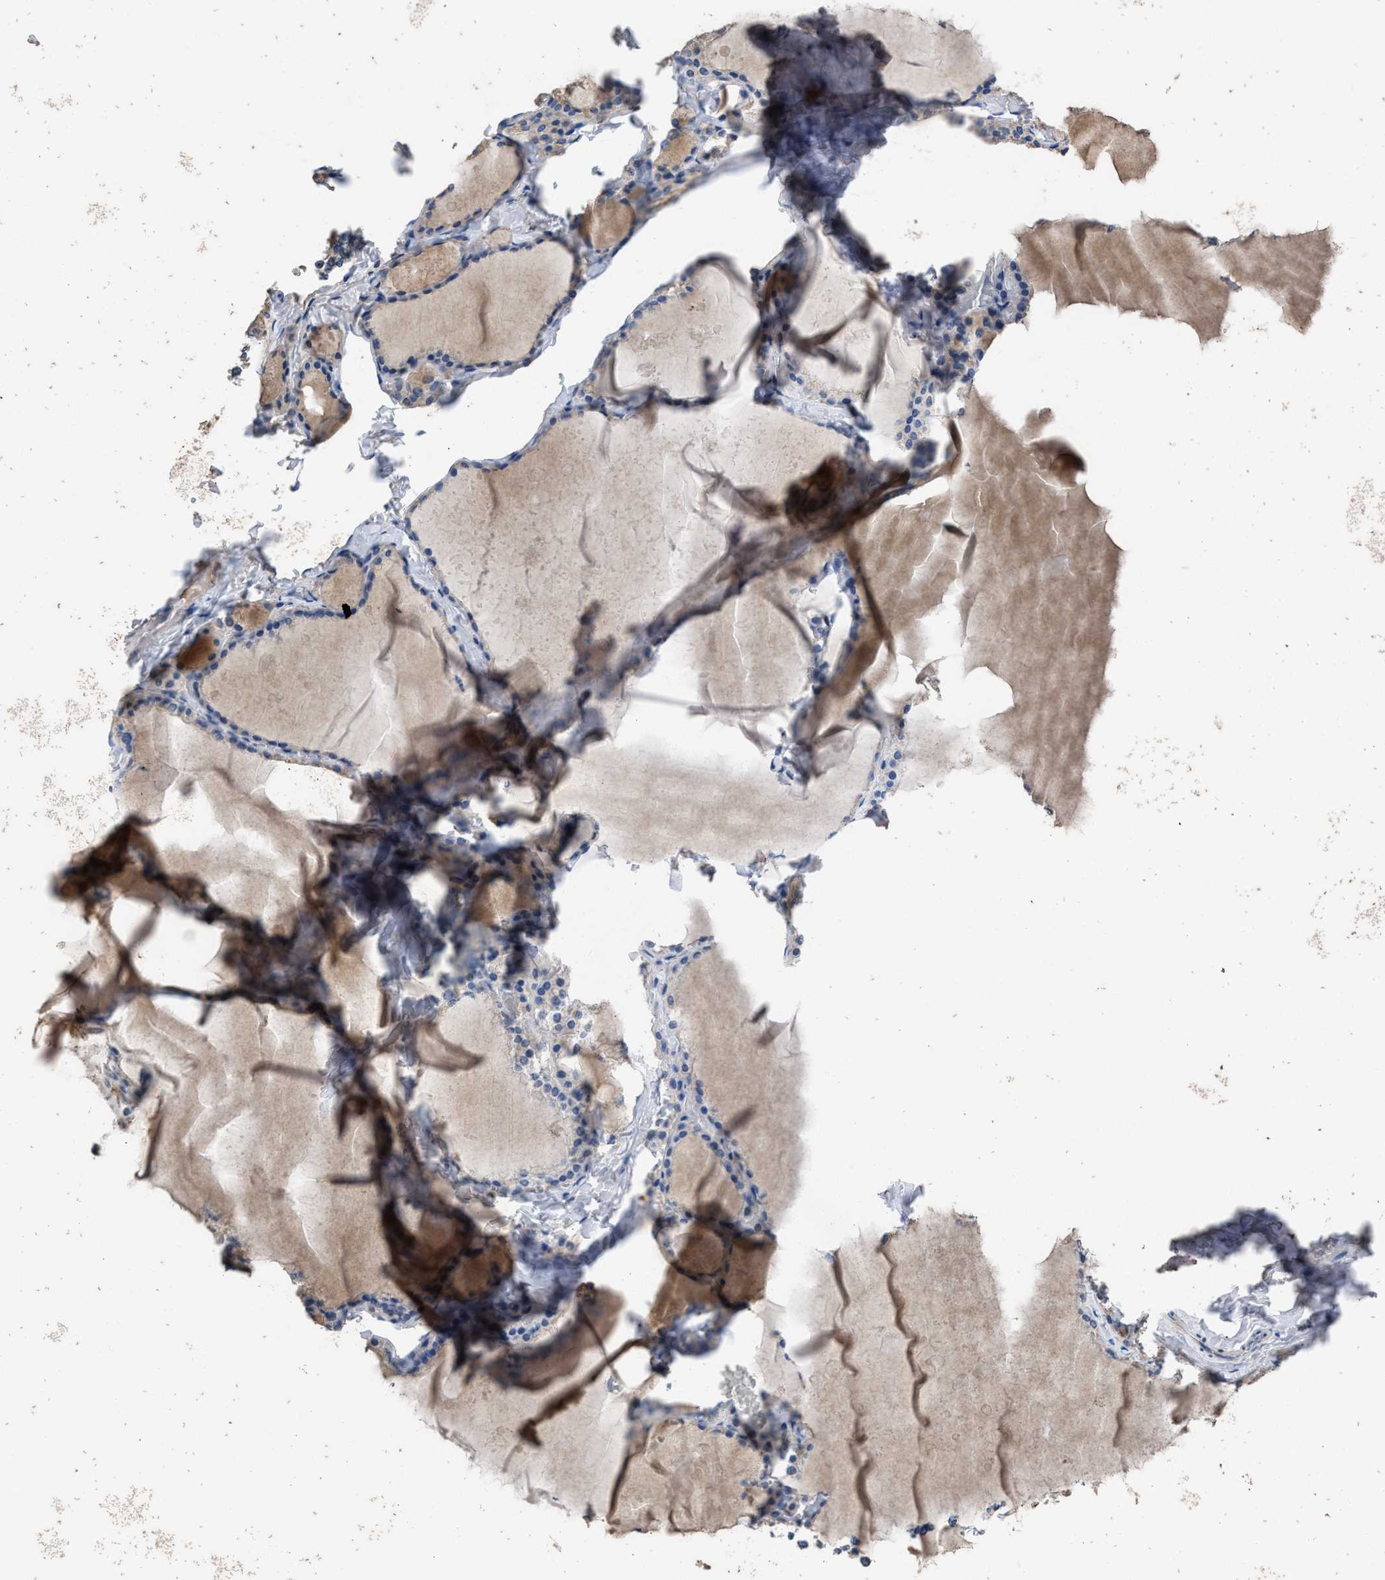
{"staining": {"intensity": "weak", "quantity": "<25%", "location": "cytoplasmic/membranous"}, "tissue": "thyroid gland", "cell_type": "Glandular cells", "image_type": "normal", "snomed": [{"axis": "morphology", "description": "Normal tissue, NOS"}, {"axis": "topography", "description": "Thyroid gland"}], "caption": "A photomicrograph of thyroid gland stained for a protein reveals no brown staining in glandular cells. (DAB immunohistochemistry (IHC) with hematoxylin counter stain).", "gene": "ITSN1", "patient": {"sex": "male", "age": 56}}